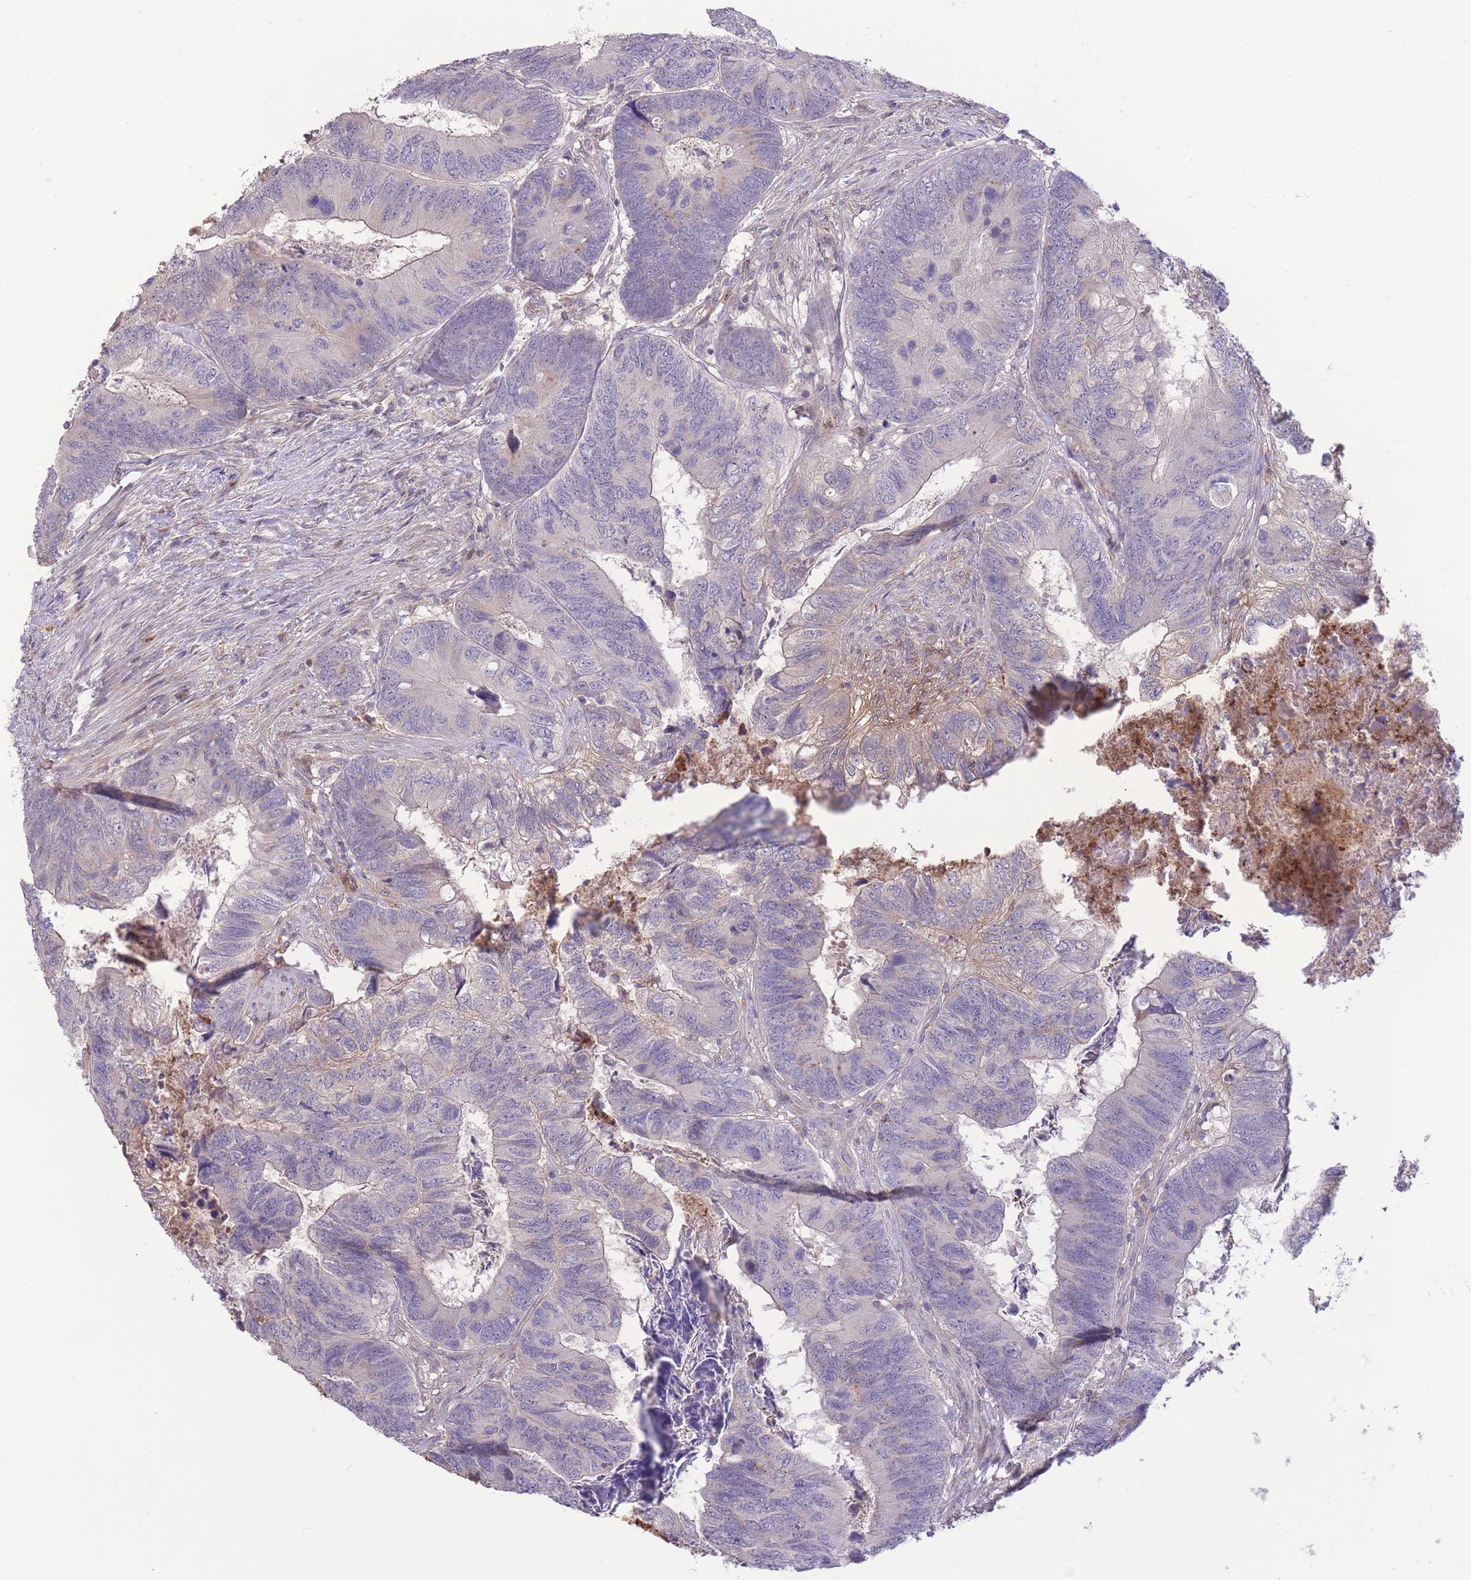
{"staining": {"intensity": "negative", "quantity": "none", "location": "none"}, "tissue": "colorectal cancer", "cell_type": "Tumor cells", "image_type": "cancer", "snomed": [{"axis": "morphology", "description": "Adenocarcinoma, NOS"}, {"axis": "topography", "description": "Colon"}], "caption": "There is no significant positivity in tumor cells of colorectal adenocarcinoma. (DAB (3,3'-diaminobenzidine) IHC, high magnification).", "gene": "ZNF304", "patient": {"sex": "female", "age": 67}}